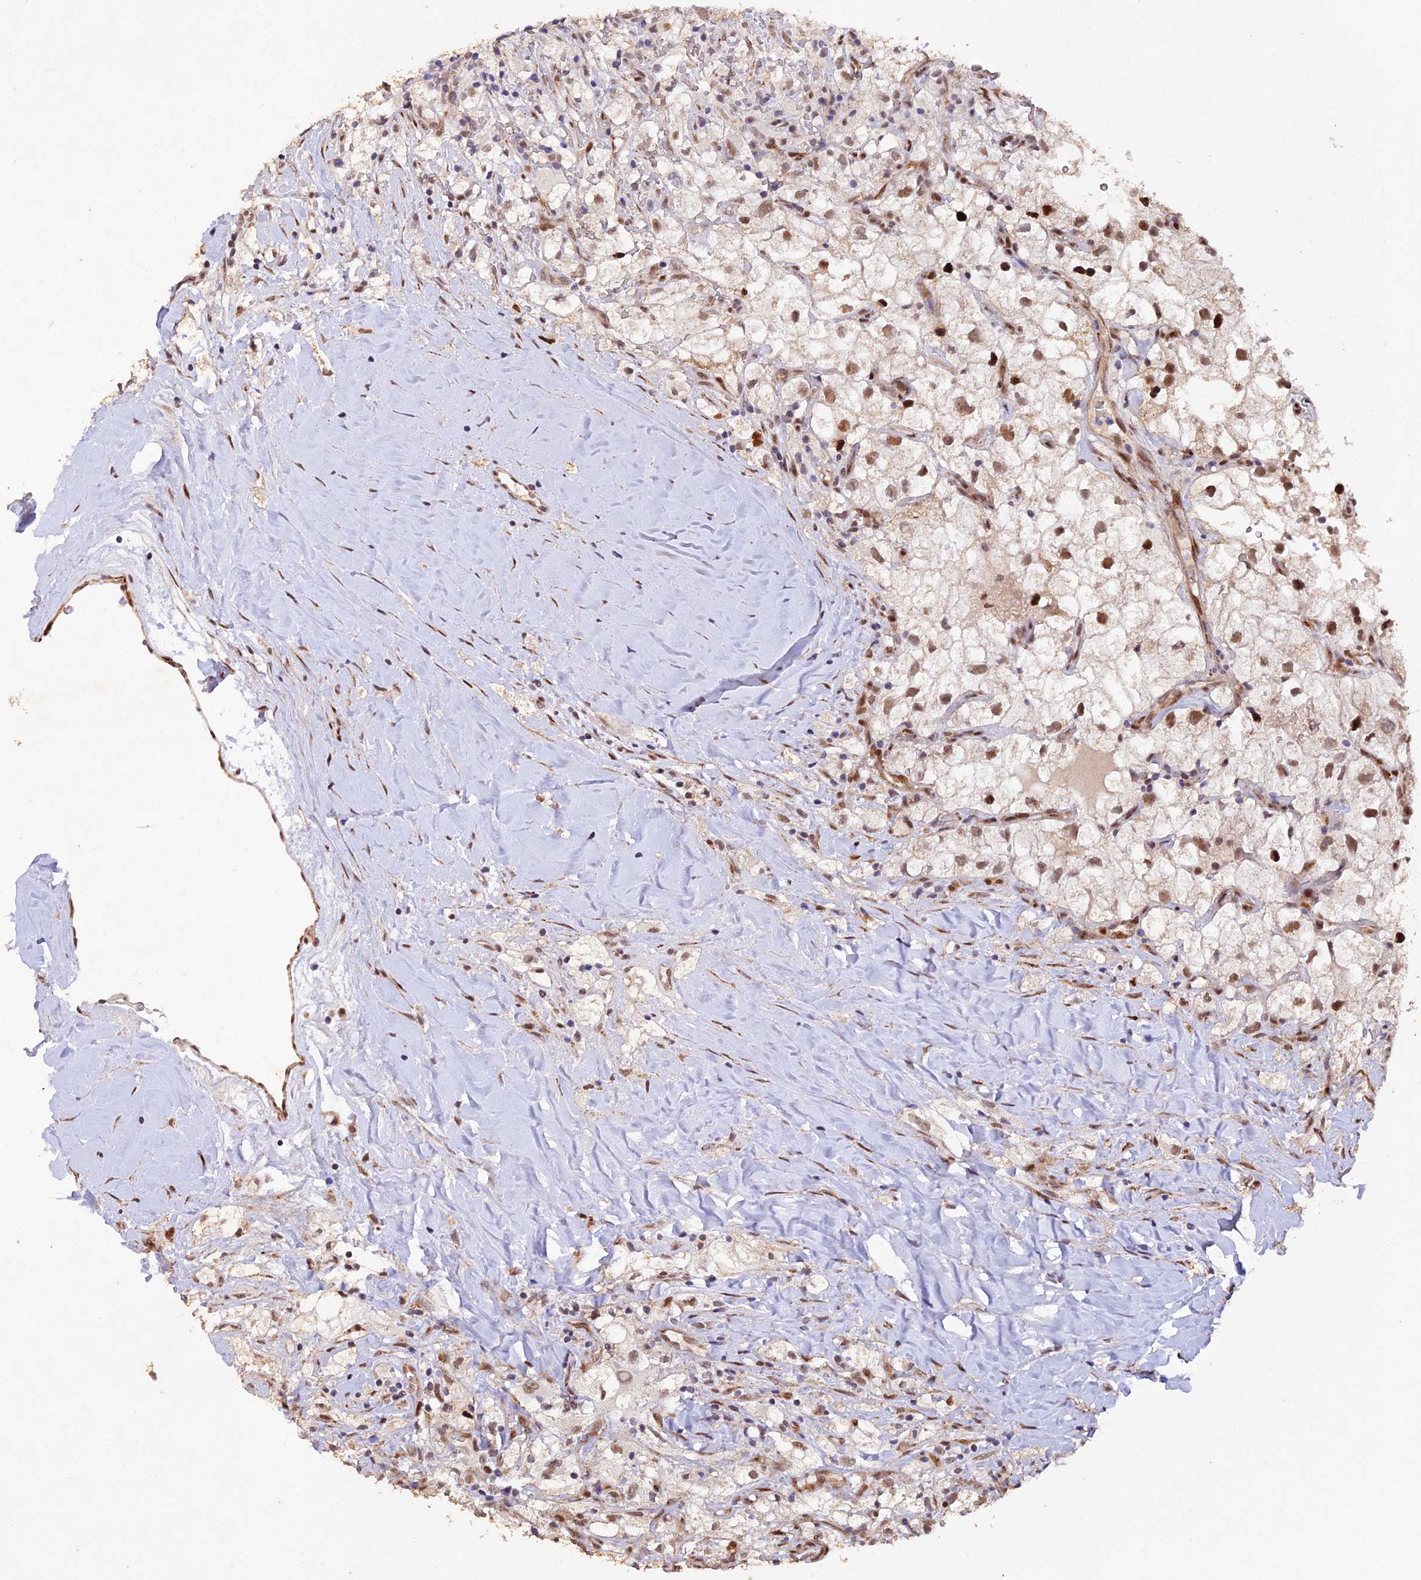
{"staining": {"intensity": "moderate", "quantity": ">75%", "location": "nuclear"}, "tissue": "renal cancer", "cell_type": "Tumor cells", "image_type": "cancer", "snomed": [{"axis": "morphology", "description": "Adenocarcinoma, NOS"}, {"axis": "topography", "description": "Kidney"}], "caption": "Moderate nuclear staining for a protein is present in approximately >75% of tumor cells of renal cancer (adenocarcinoma) using immunohistochemistry (IHC).", "gene": "WDR55", "patient": {"sex": "male", "age": 59}}